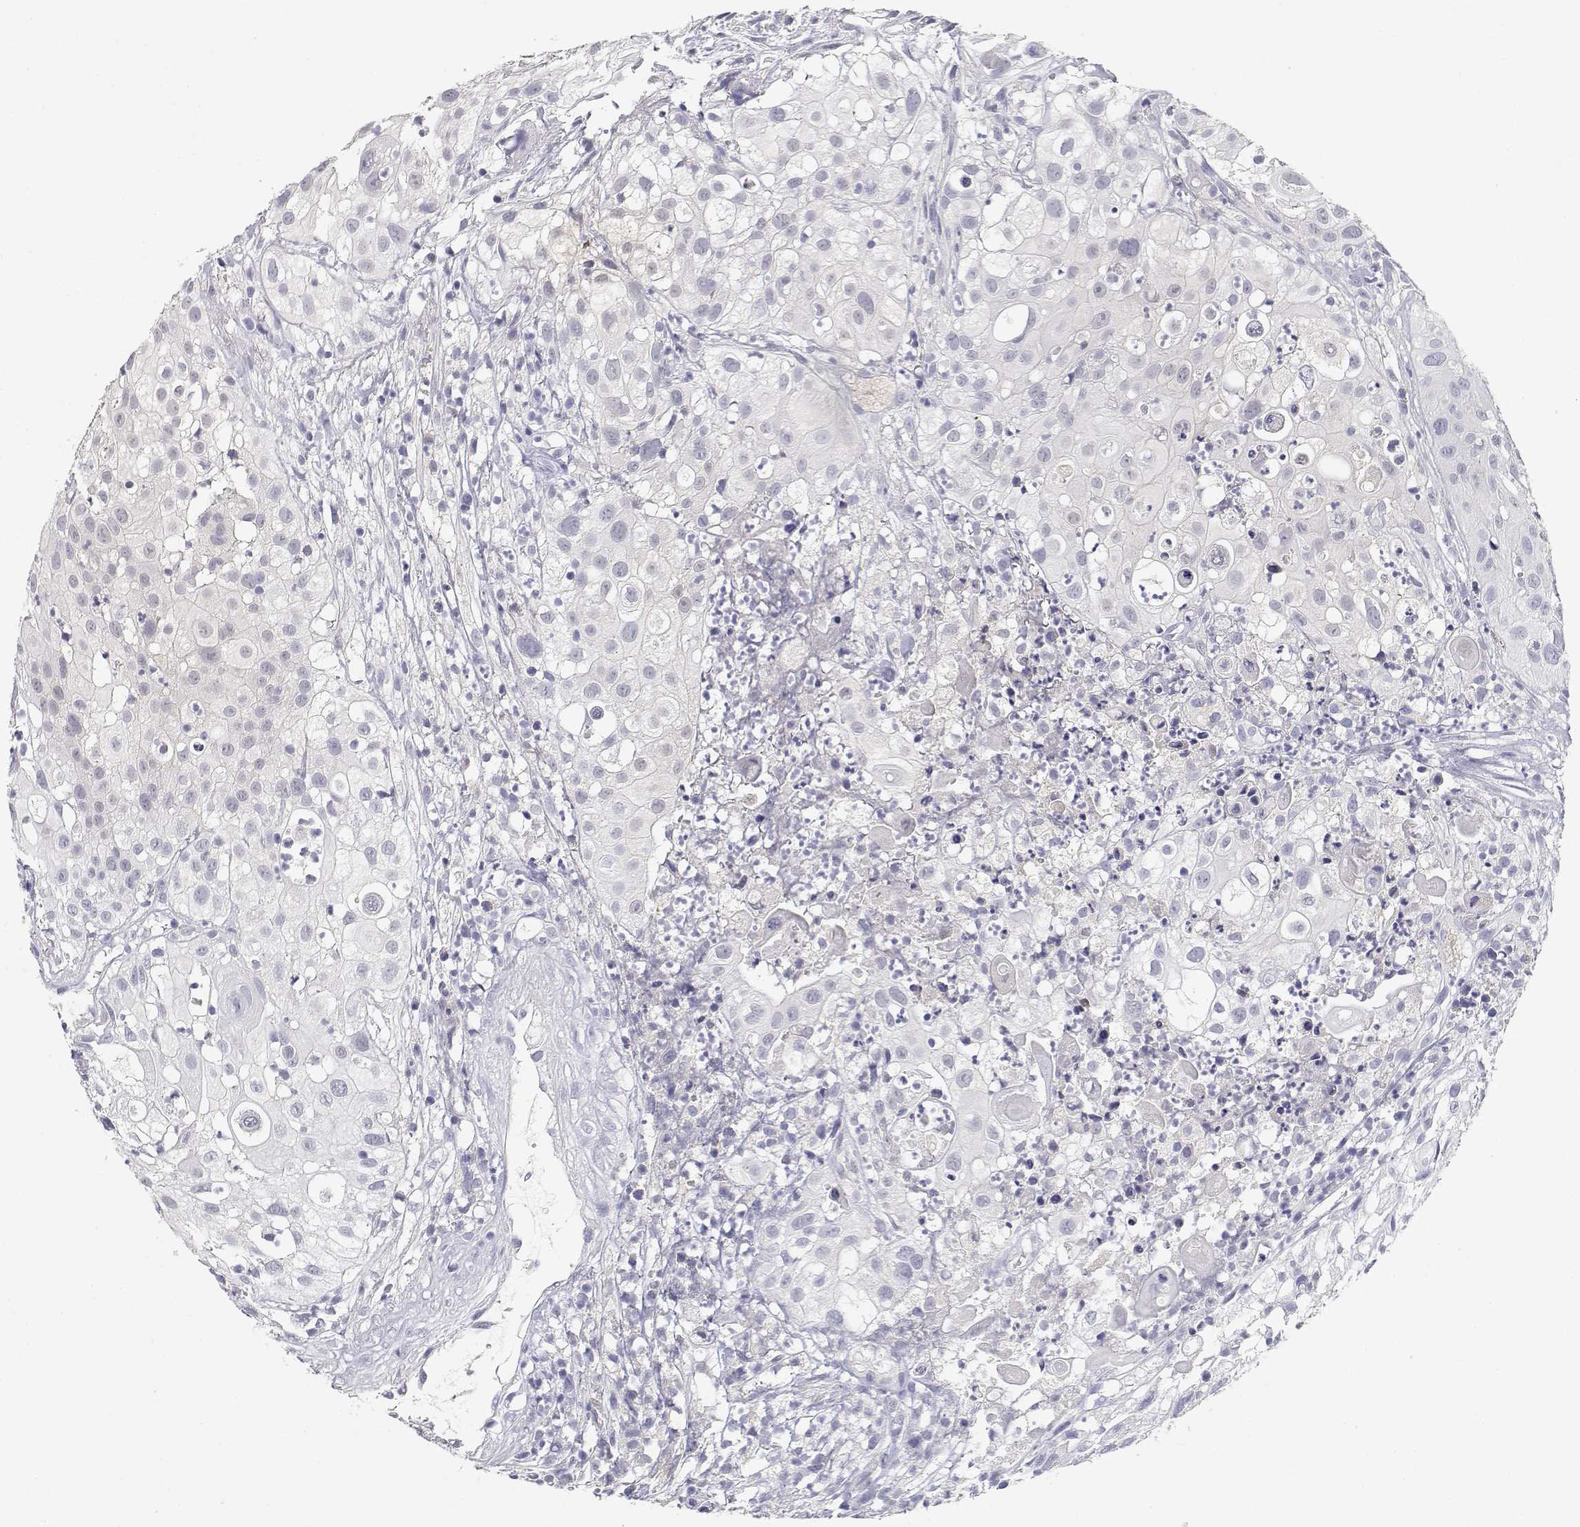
{"staining": {"intensity": "negative", "quantity": "none", "location": "none"}, "tissue": "urothelial cancer", "cell_type": "Tumor cells", "image_type": "cancer", "snomed": [{"axis": "morphology", "description": "Urothelial carcinoma, High grade"}, {"axis": "topography", "description": "Urinary bladder"}], "caption": "DAB immunohistochemical staining of urothelial cancer shows no significant staining in tumor cells.", "gene": "ADA", "patient": {"sex": "female", "age": 79}}